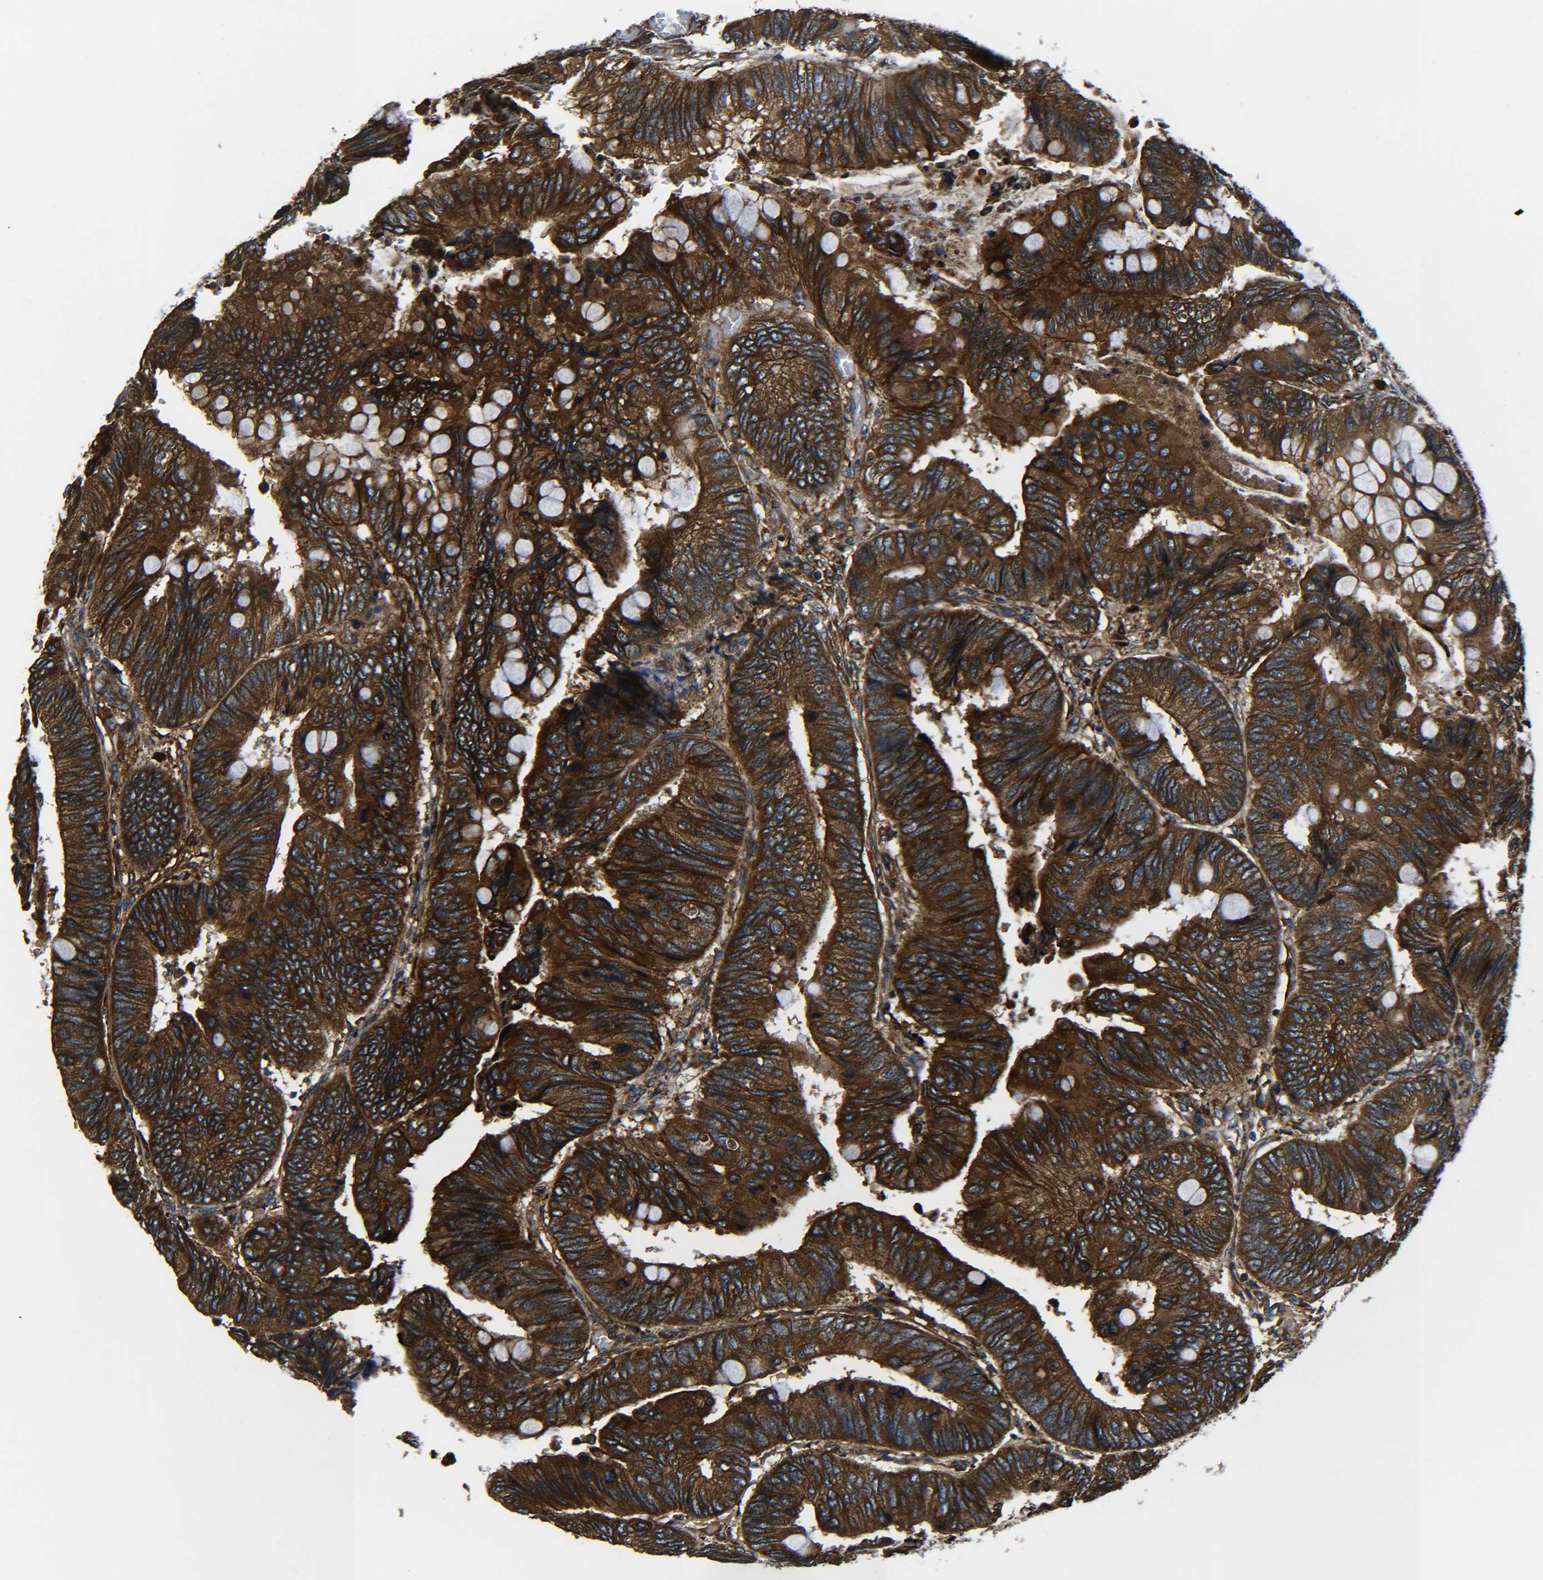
{"staining": {"intensity": "strong", "quantity": ">75%", "location": "cytoplasmic/membranous"}, "tissue": "colorectal cancer", "cell_type": "Tumor cells", "image_type": "cancer", "snomed": [{"axis": "morphology", "description": "Normal tissue, NOS"}, {"axis": "morphology", "description": "Adenocarcinoma, NOS"}, {"axis": "topography", "description": "Rectum"}, {"axis": "topography", "description": "Peripheral nerve tissue"}], "caption": "Adenocarcinoma (colorectal) stained for a protein reveals strong cytoplasmic/membranous positivity in tumor cells. (brown staining indicates protein expression, while blue staining denotes nuclei).", "gene": "PREB", "patient": {"sex": "male", "age": 92}}